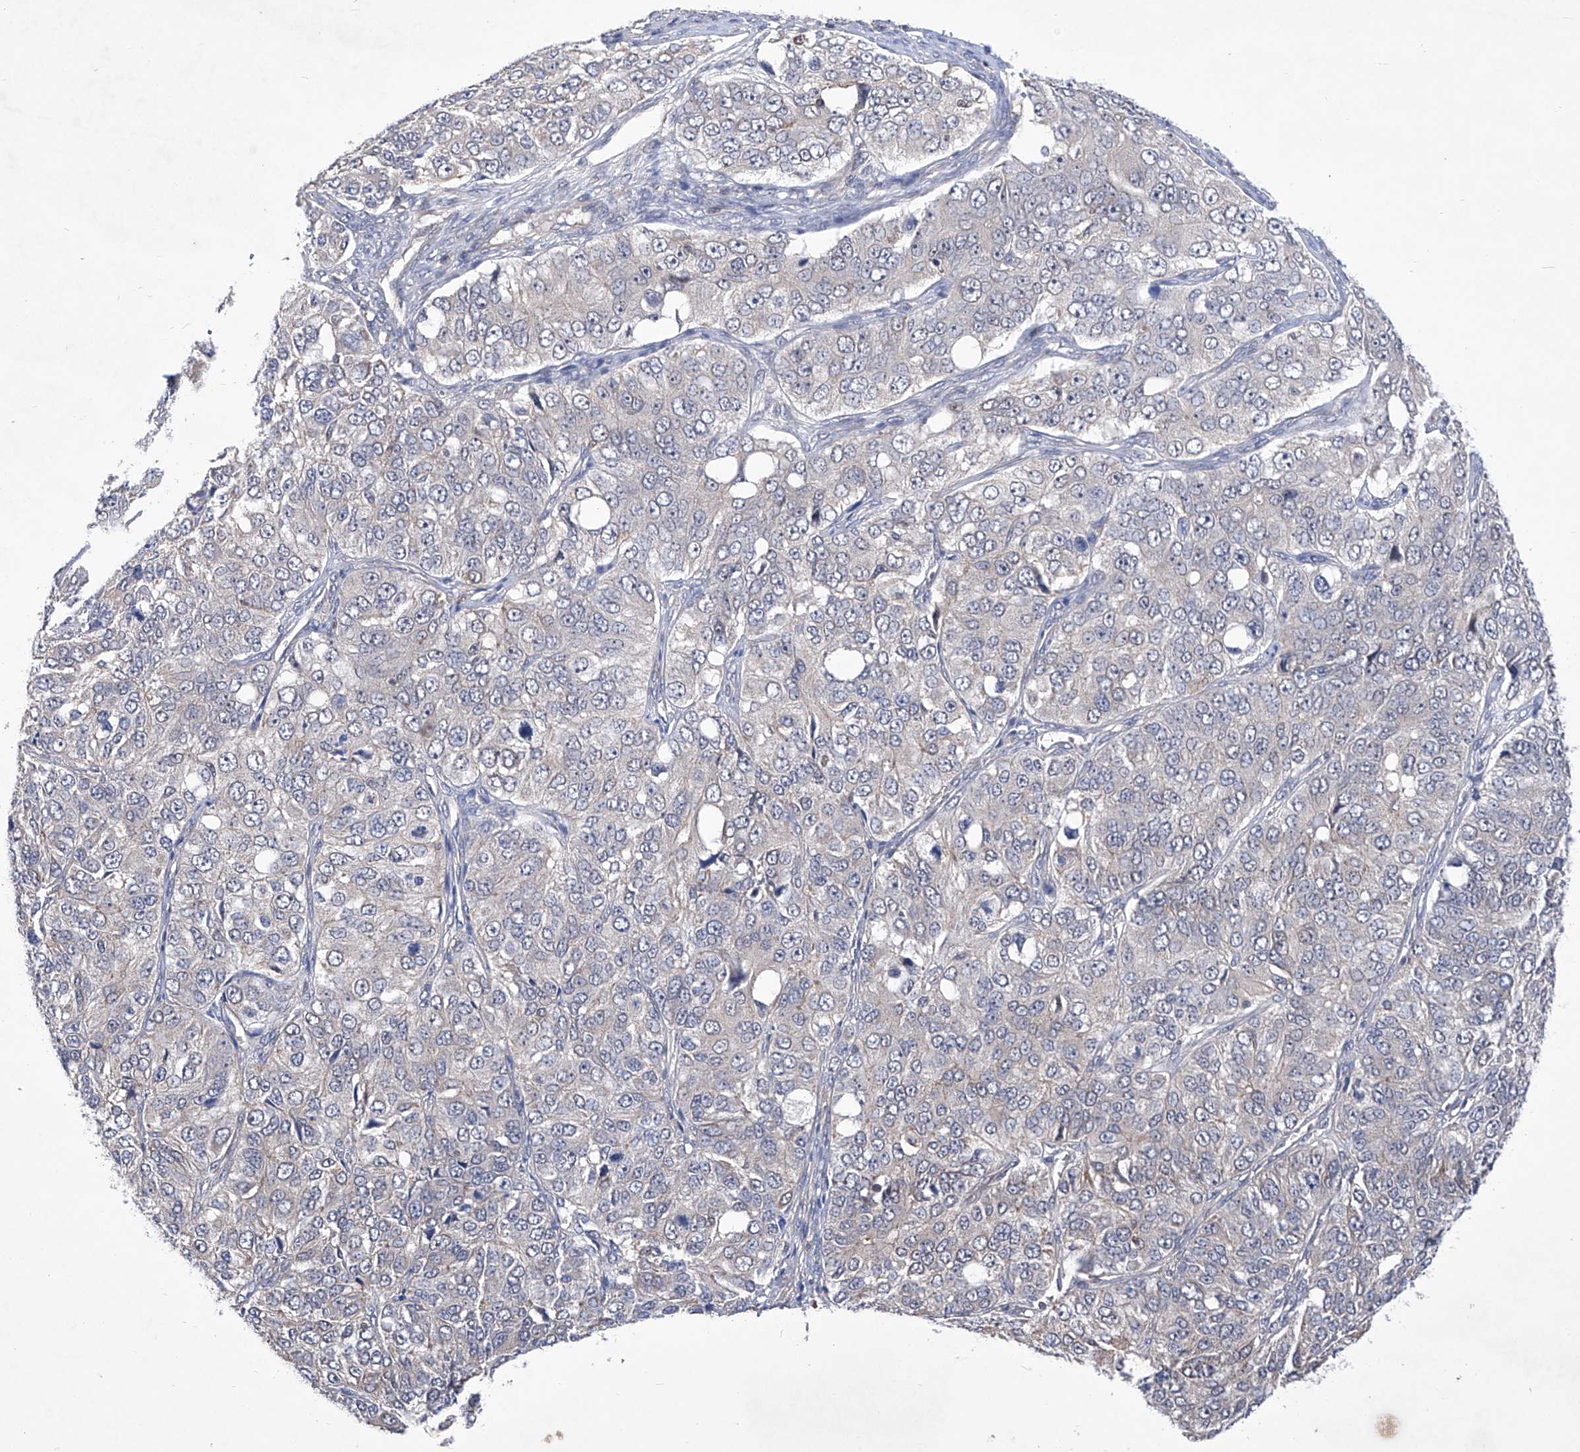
{"staining": {"intensity": "negative", "quantity": "none", "location": "none"}, "tissue": "ovarian cancer", "cell_type": "Tumor cells", "image_type": "cancer", "snomed": [{"axis": "morphology", "description": "Carcinoma, endometroid"}, {"axis": "topography", "description": "Ovary"}], "caption": "Tumor cells show no significant protein expression in endometroid carcinoma (ovarian).", "gene": "KIFC2", "patient": {"sex": "female", "age": 51}}